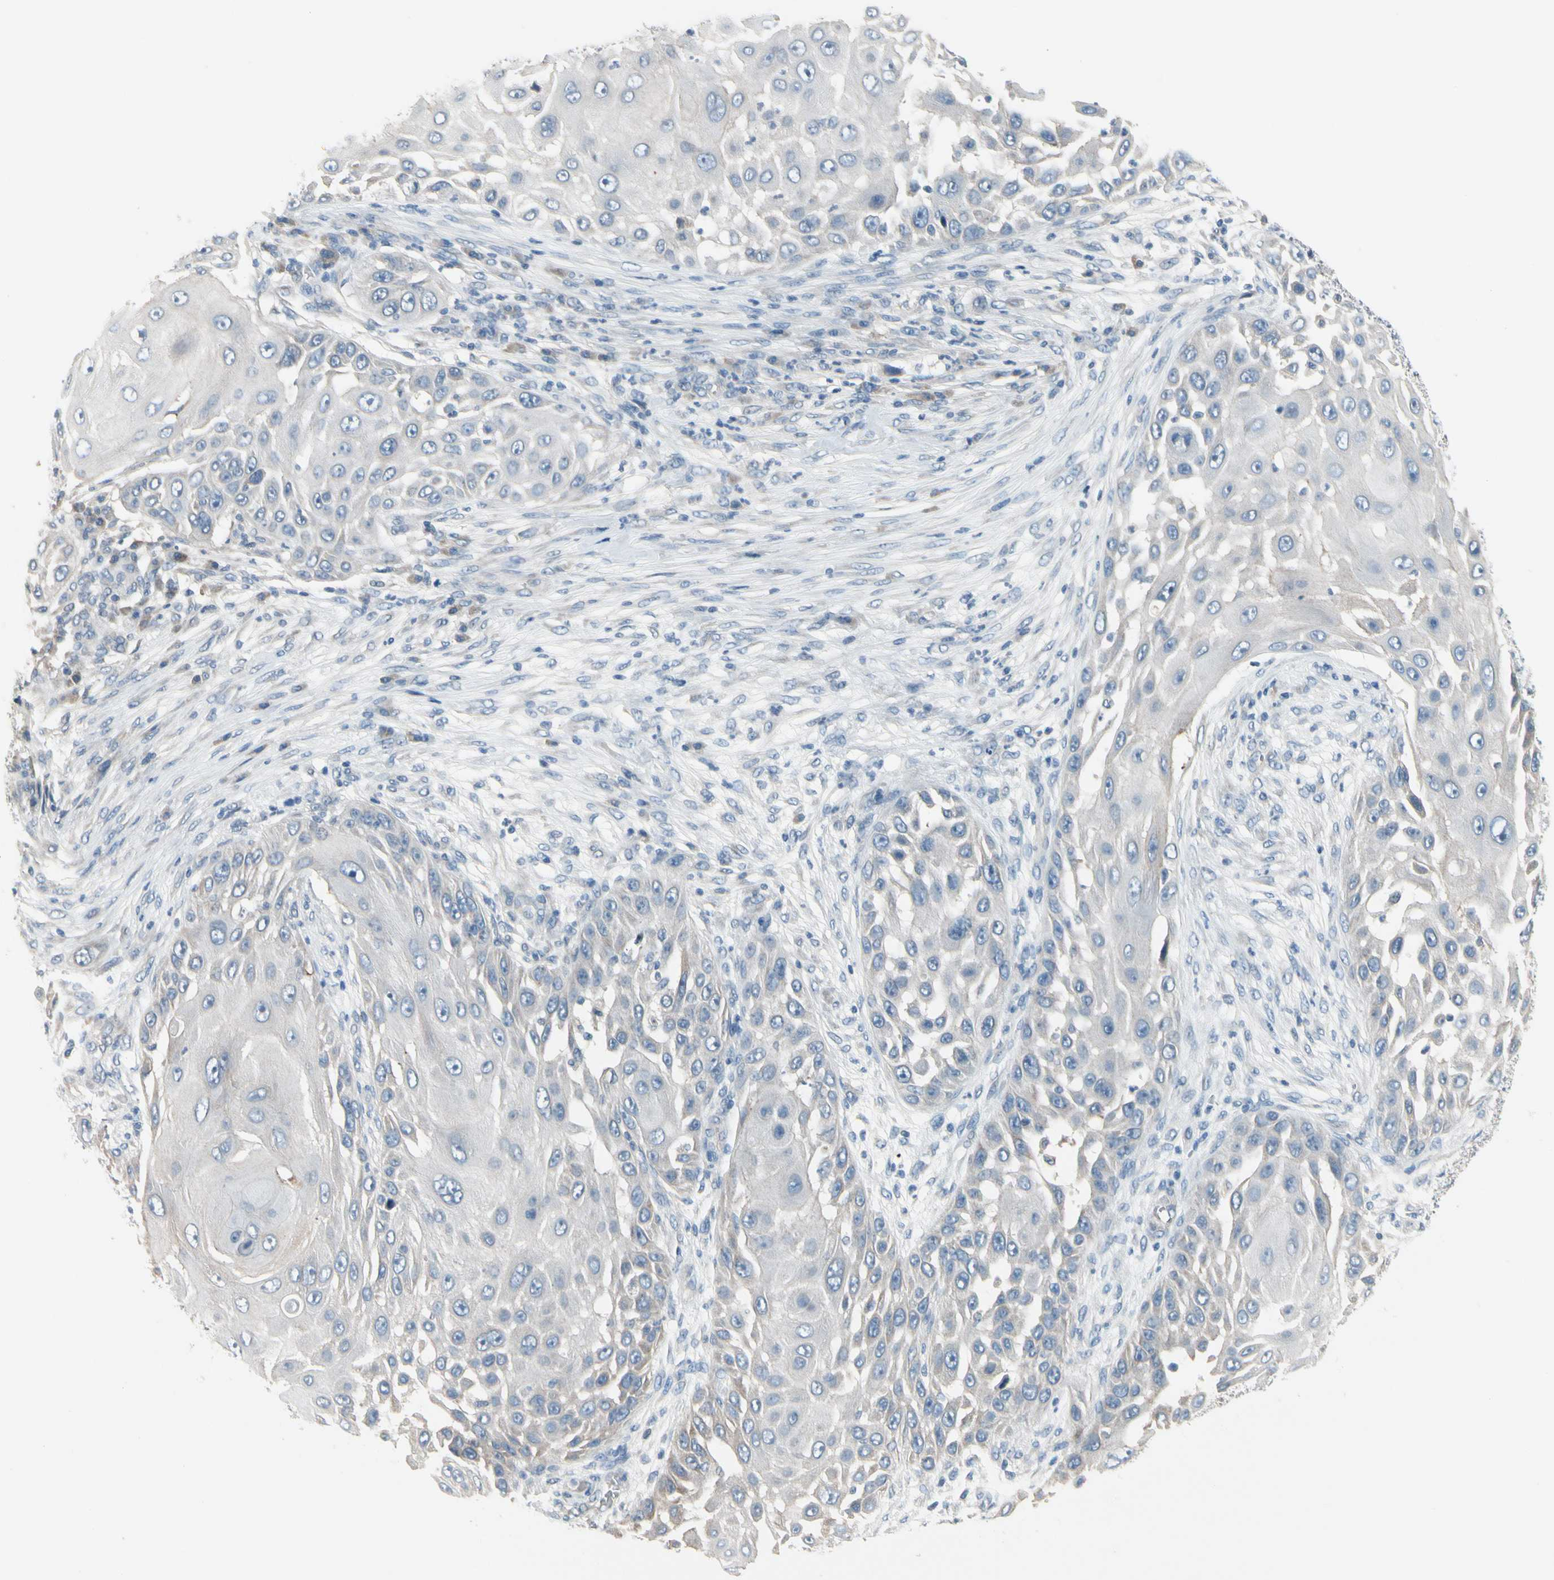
{"staining": {"intensity": "weak", "quantity": "<25%", "location": "cytoplasmic/membranous"}, "tissue": "skin cancer", "cell_type": "Tumor cells", "image_type": "cancer", "snomed": [{"axis": "morphology", "description": "Squamous cell carcinoma, NOS"}, {"axis": "topography", "description": "Skin"}], "caption": "Skin cancer stained for a protein using immunohistochemistry reveals no positivity tumor cells.", "gene": "PIP5K1B", "patient": {"sex": "female", "age": 44}}